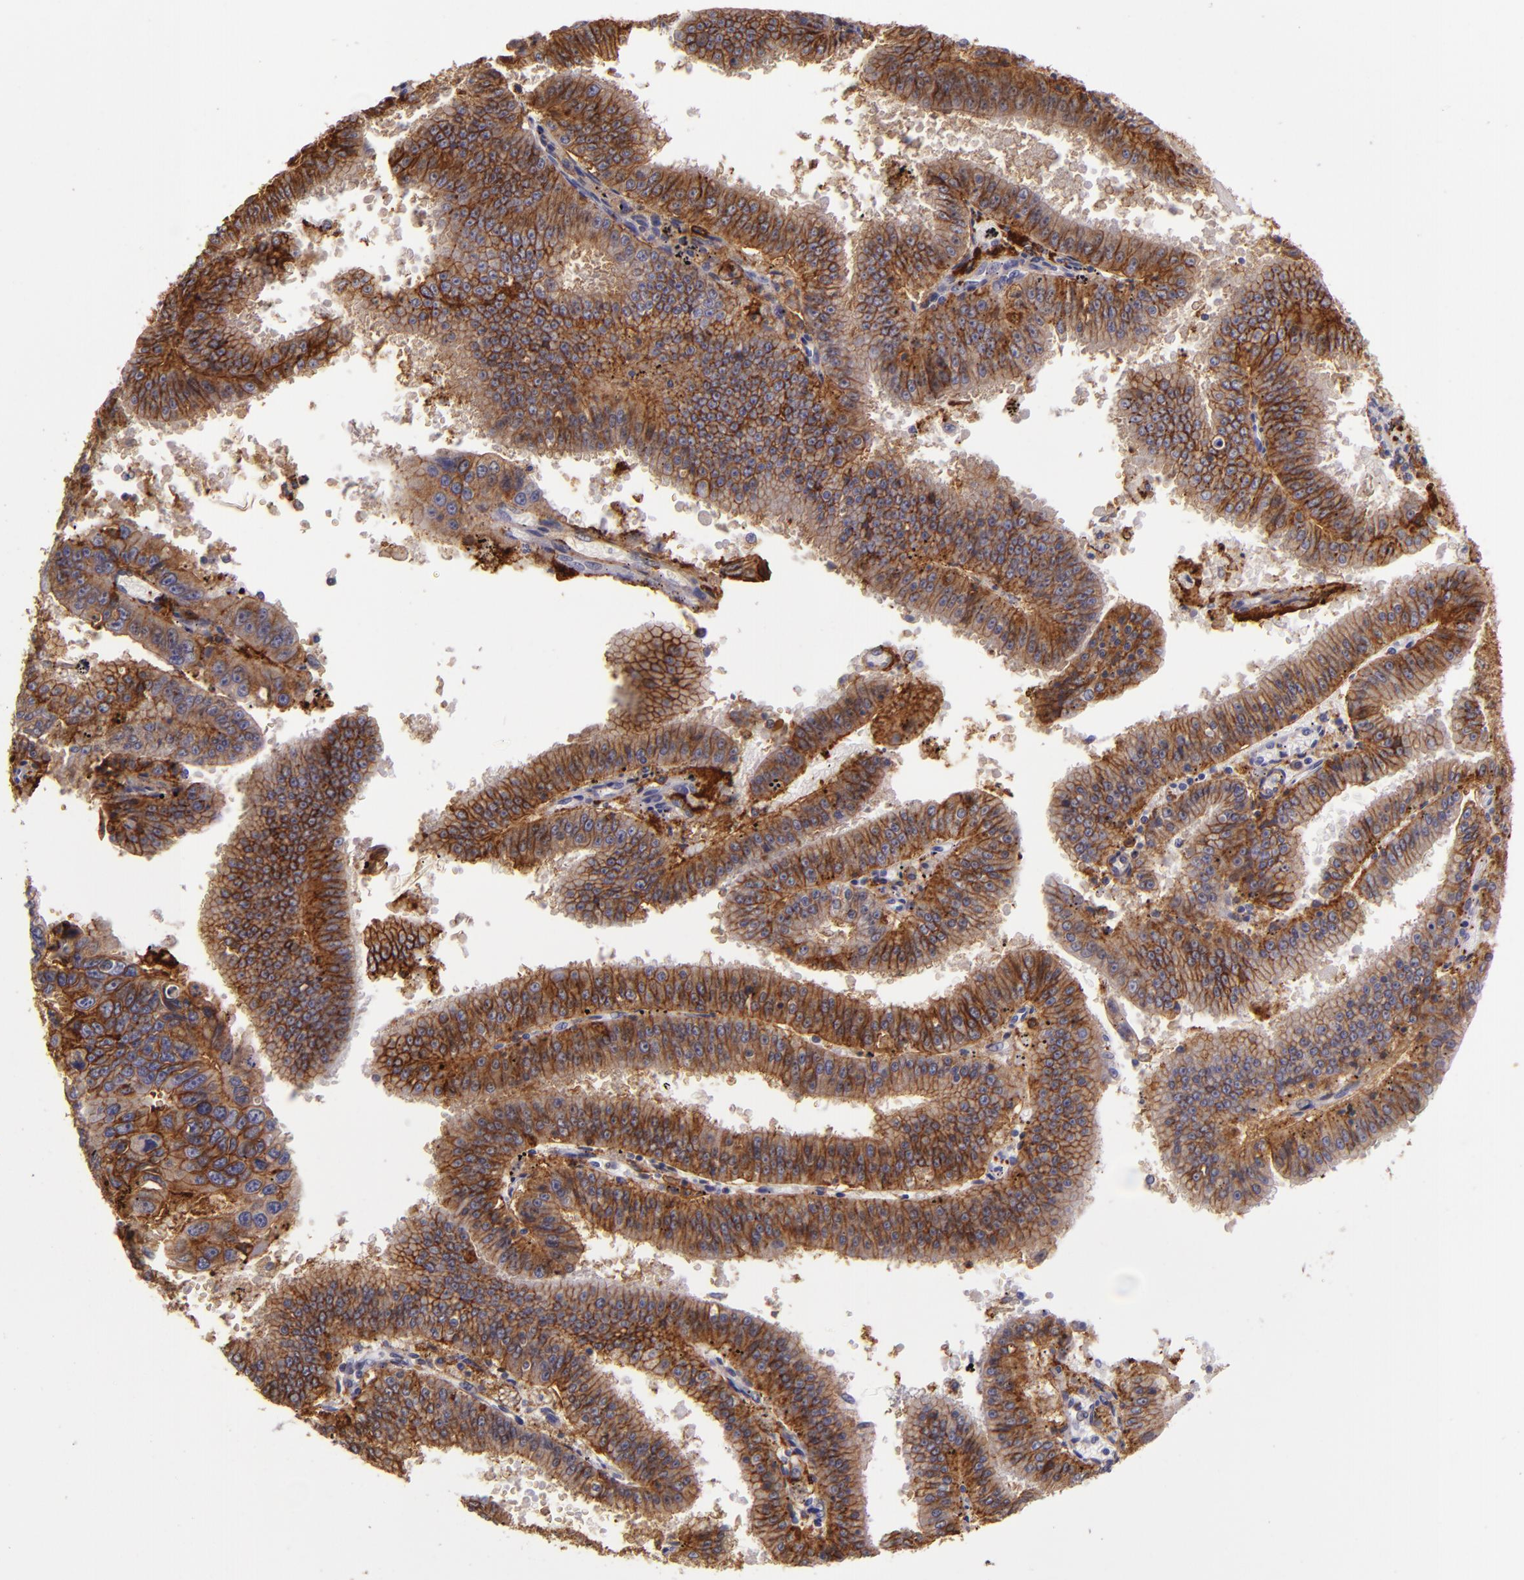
{"staining": {"intensity": "strong", "quantity": ">75%", "location": "cytoplasmic/membranous"}, "tissue": "endometrial cancer", "cell_type": "Tumor cells", "image_type": "cancer", "snomed": [{"axis": "morphology", "description": "Adenocarcinoma, NOS"}, {"axis": "topography", "description": "Endometrium"}], "caption": "DAB (3,3'-diaminobenzidine) immunohistochemical staining of human endometrial cancer (adenocarcinoma) displays strong cytoplasmic/membranous protein staining in about >75% of tumor cells.", "gene": "CD9", "patient": {"sex": "female", "age": 66}}